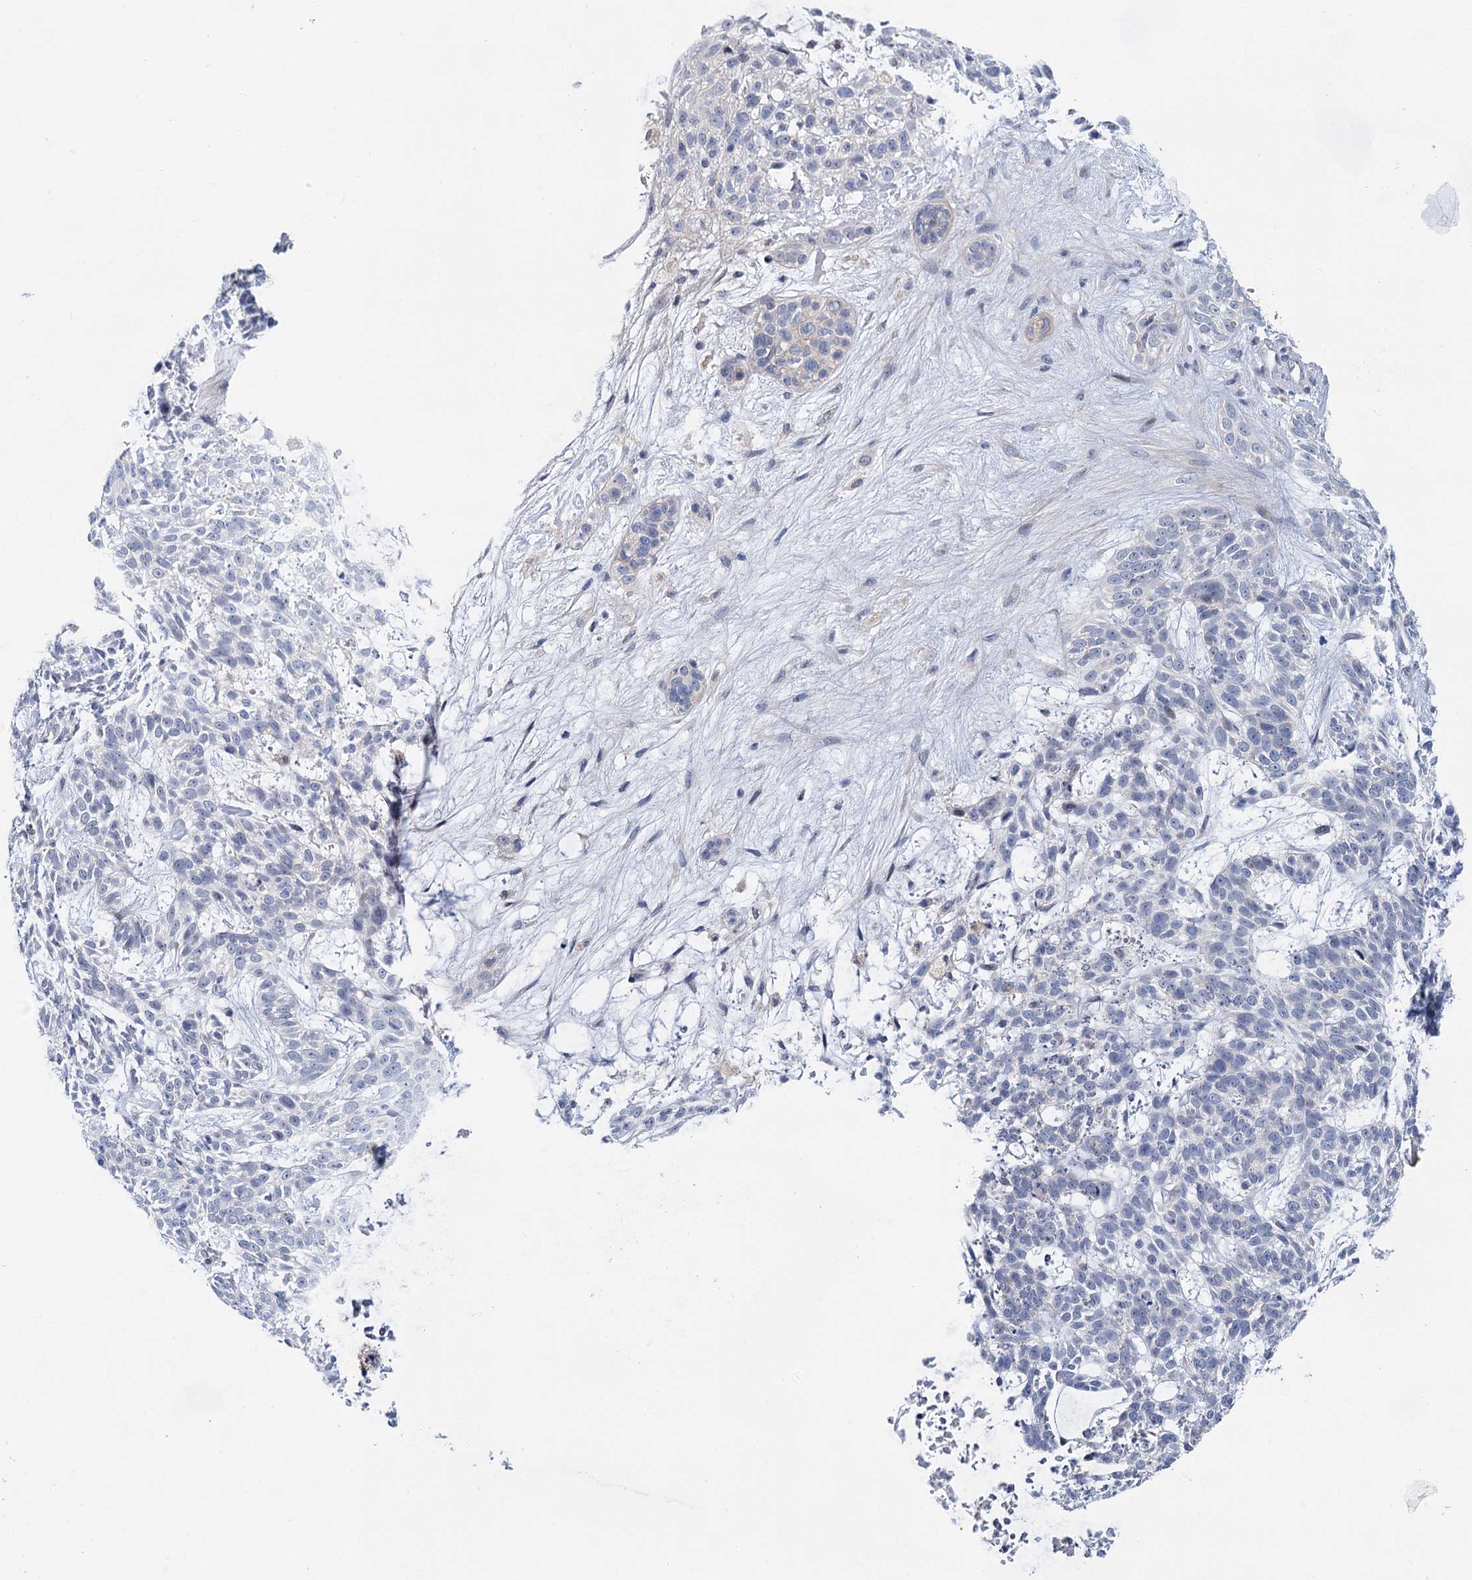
{"staining": {"intensity": "negative", "quantity": "none", "location": "none"}, "tissue": "skin cancer", "cell_type": "Tumor cells", "image_type": "cancer", "snomed": [{"axis": "morphology", "description": "Basal cell carcinoma"}, {"axis": "topography", "description": "Skin"}], "caption": "Immunohistochemistry (IHC) of human skin cancer (basal cell carcinoma) demonstrates no expression in tumor cells.", "gene": "MORN3", "patient": {"sex": "male", "age": 75}}